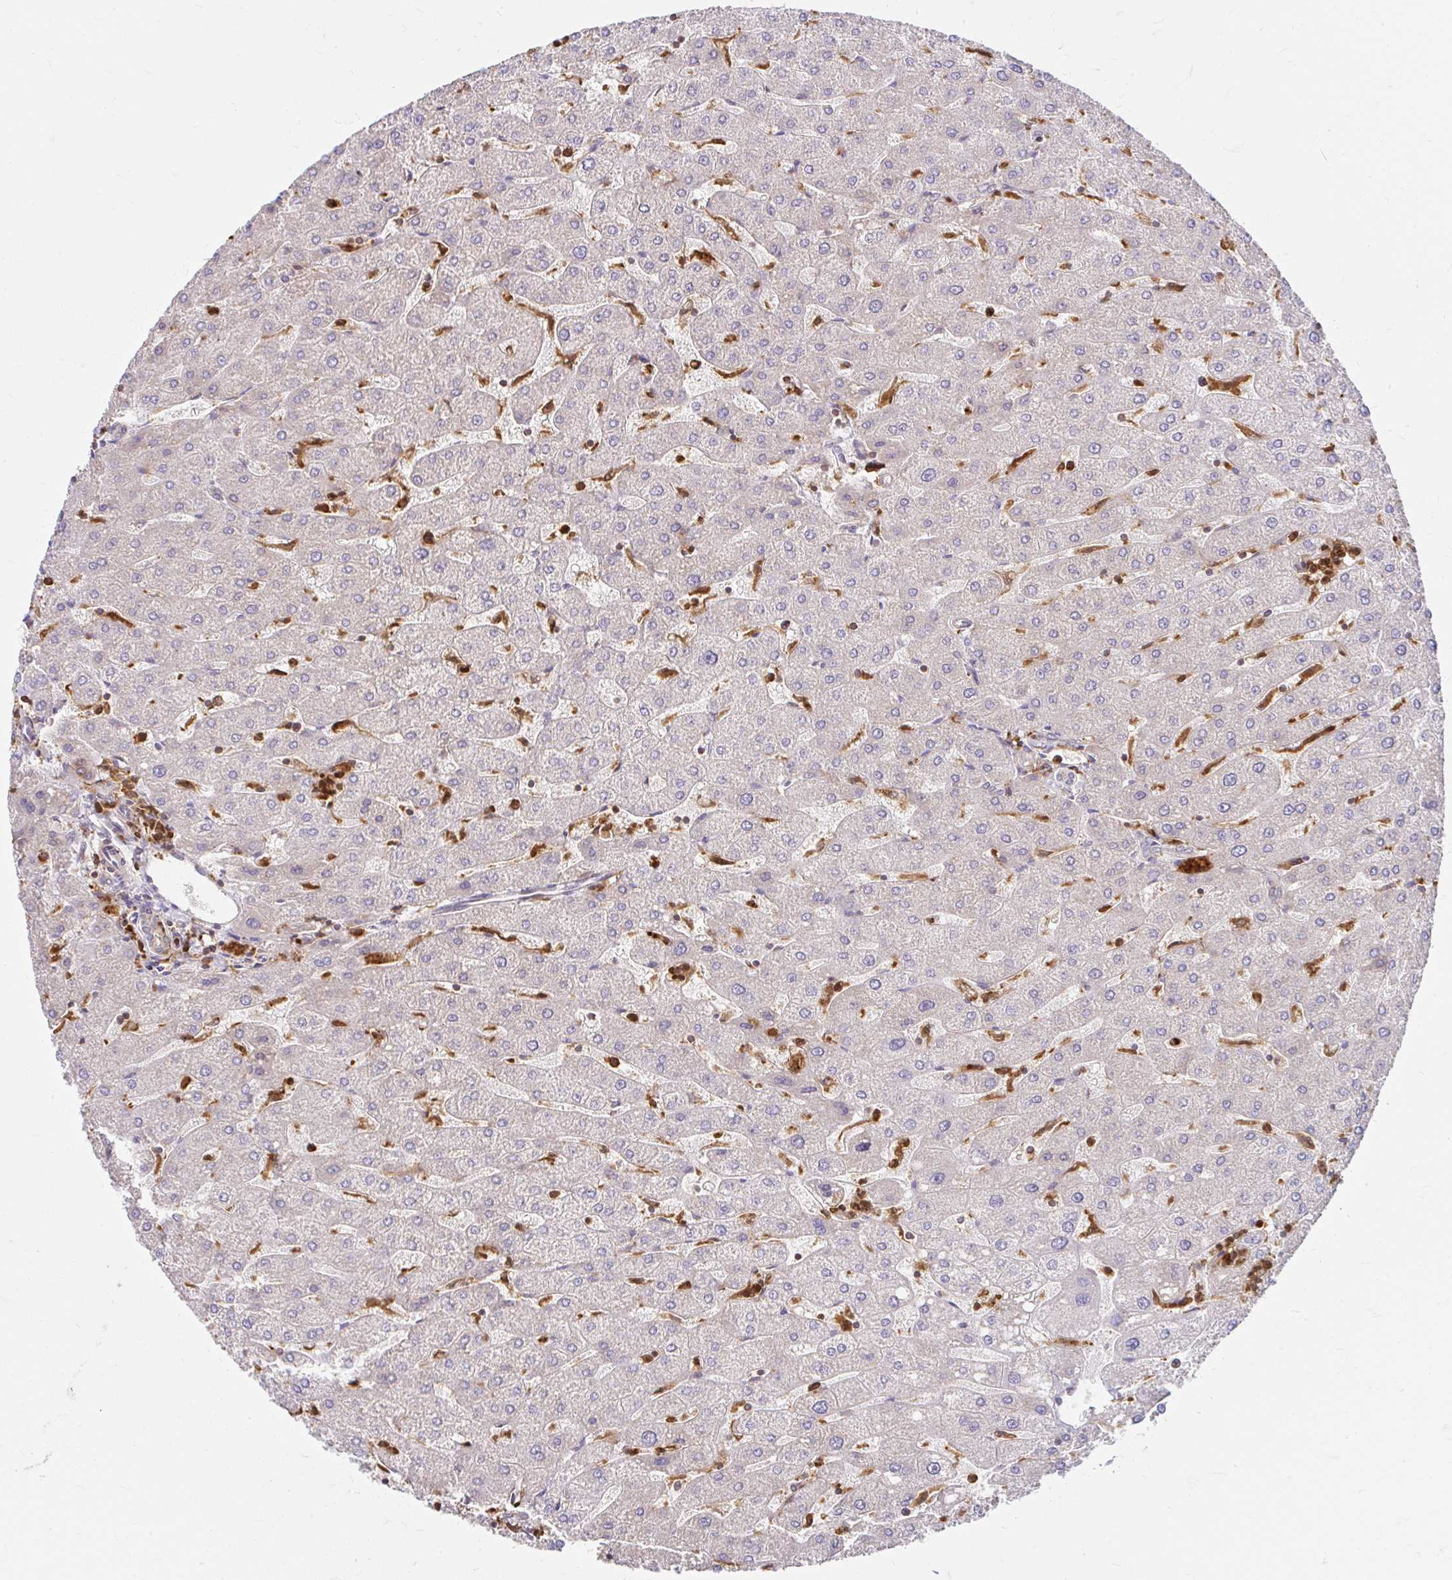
{"staining": {"intensity": "negative", "quantity": "none", "location": "none"}, "tissue": "liver", "cell_type": "Cholangiocytes", "image_type": "normal", "snomed": [{"axis": "morphology", "description": "Normal tissue, NOS"}, {"axis": "topography", "description": "Liver"}], "caption": "Human liver stained for a protein using immunohistochemistry reveals no staining in cholangiocytes.", "gene": "PYCARD", "patient": {"sex": "male", "age": 67}}